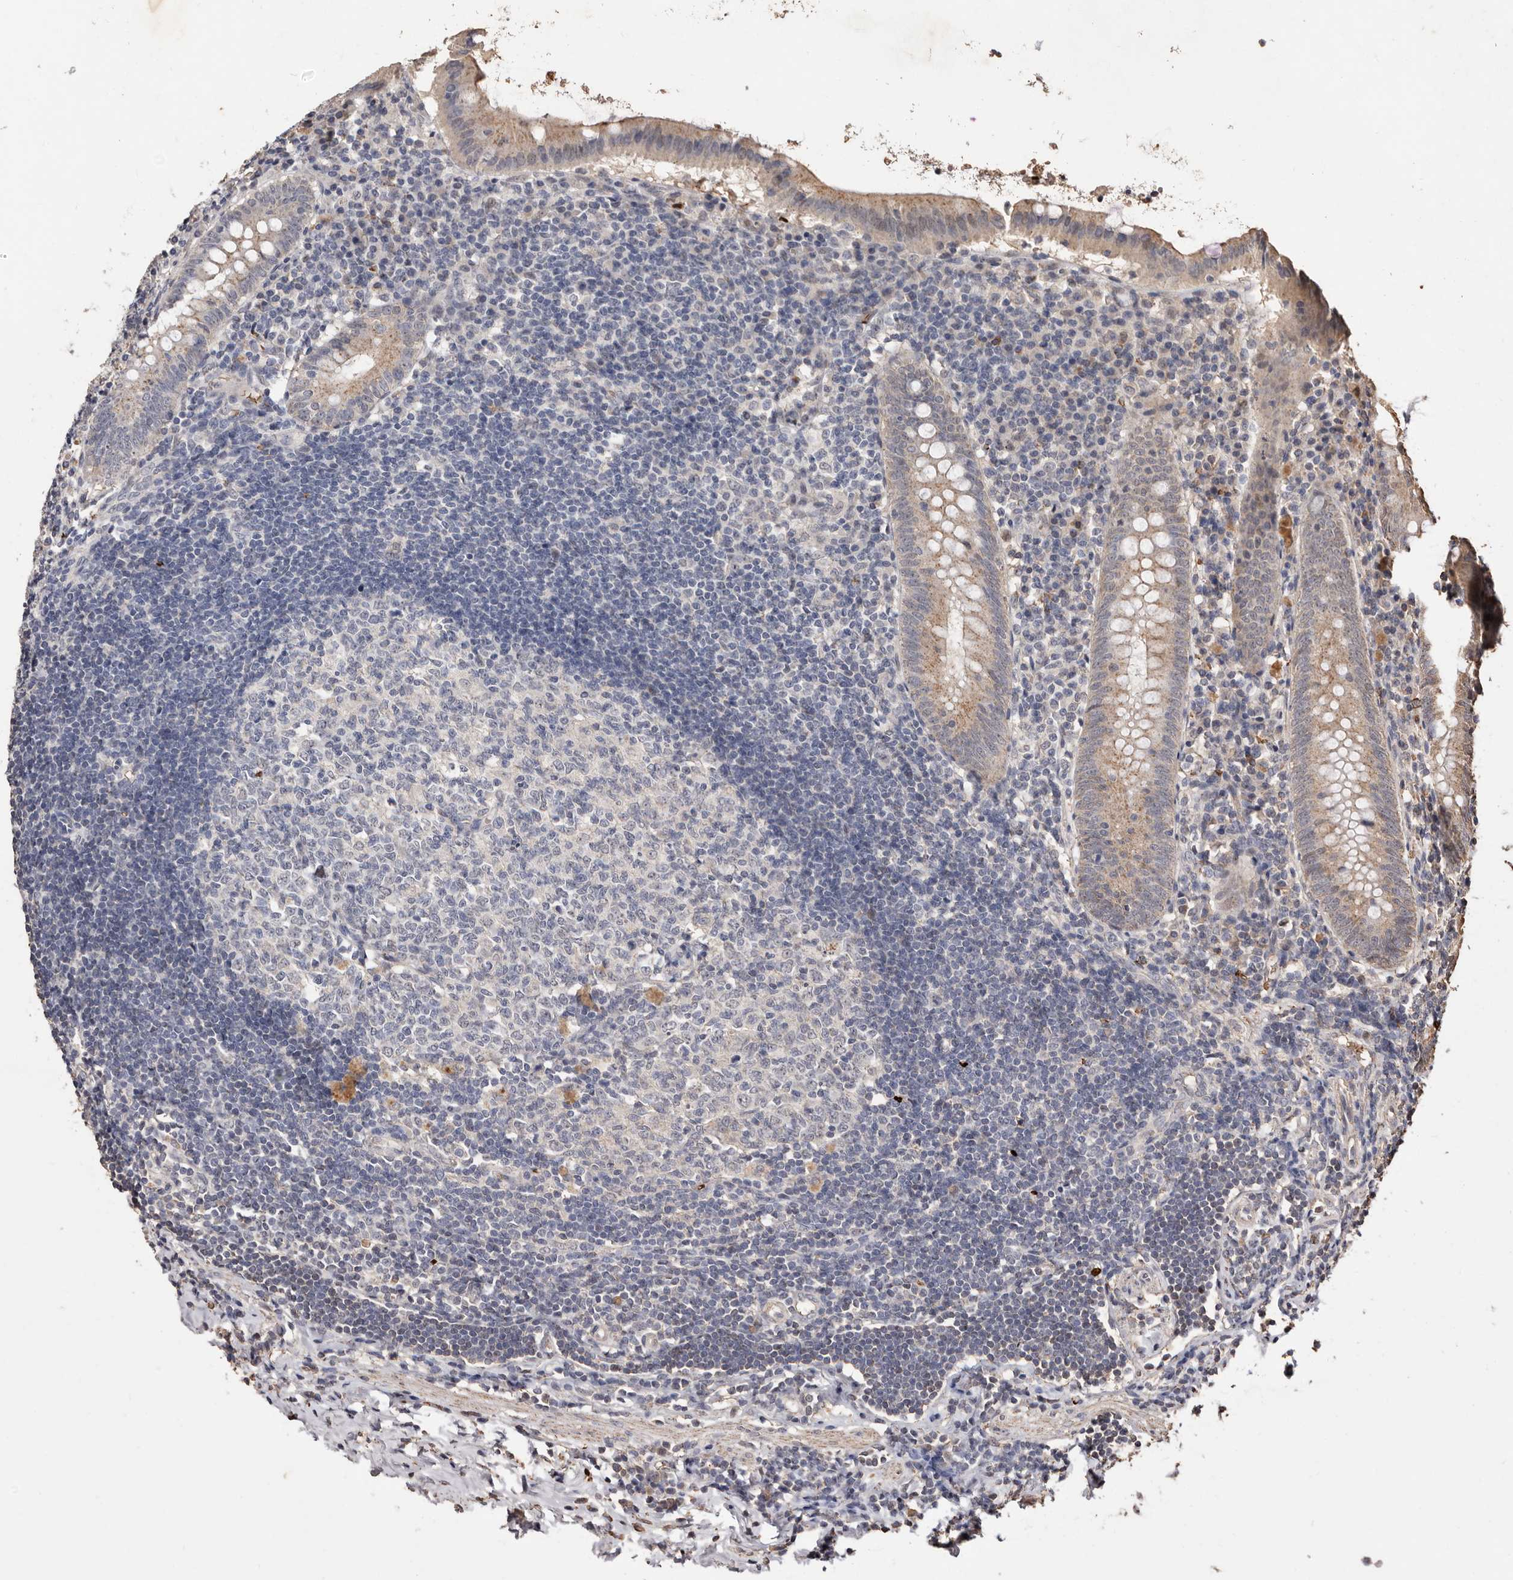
{"staining": {"intensity": "weak", "quantity": "25%-75%", "location": "cytoplasmic/membranous"}, "tissue": "appendix", "cell_type": "Glandular cells", "image_type": "normal", "snomed": [{"axis": "morphology", "description": "Normal tissue, NOS"}, {"axis": "topography", "description": "Appendix"}], "caption": "Immunohistochemical staining of unremarkable appendix demonstrates 25%-75% levels of weak cytoplasmic/membranous protein expression in about 25%-75% of glandular cells. (DAB IHC with brightfield microscopy, high magnification).", "gene": "GRAMD2A", "patient": {"sex": "female", "age": 54}}